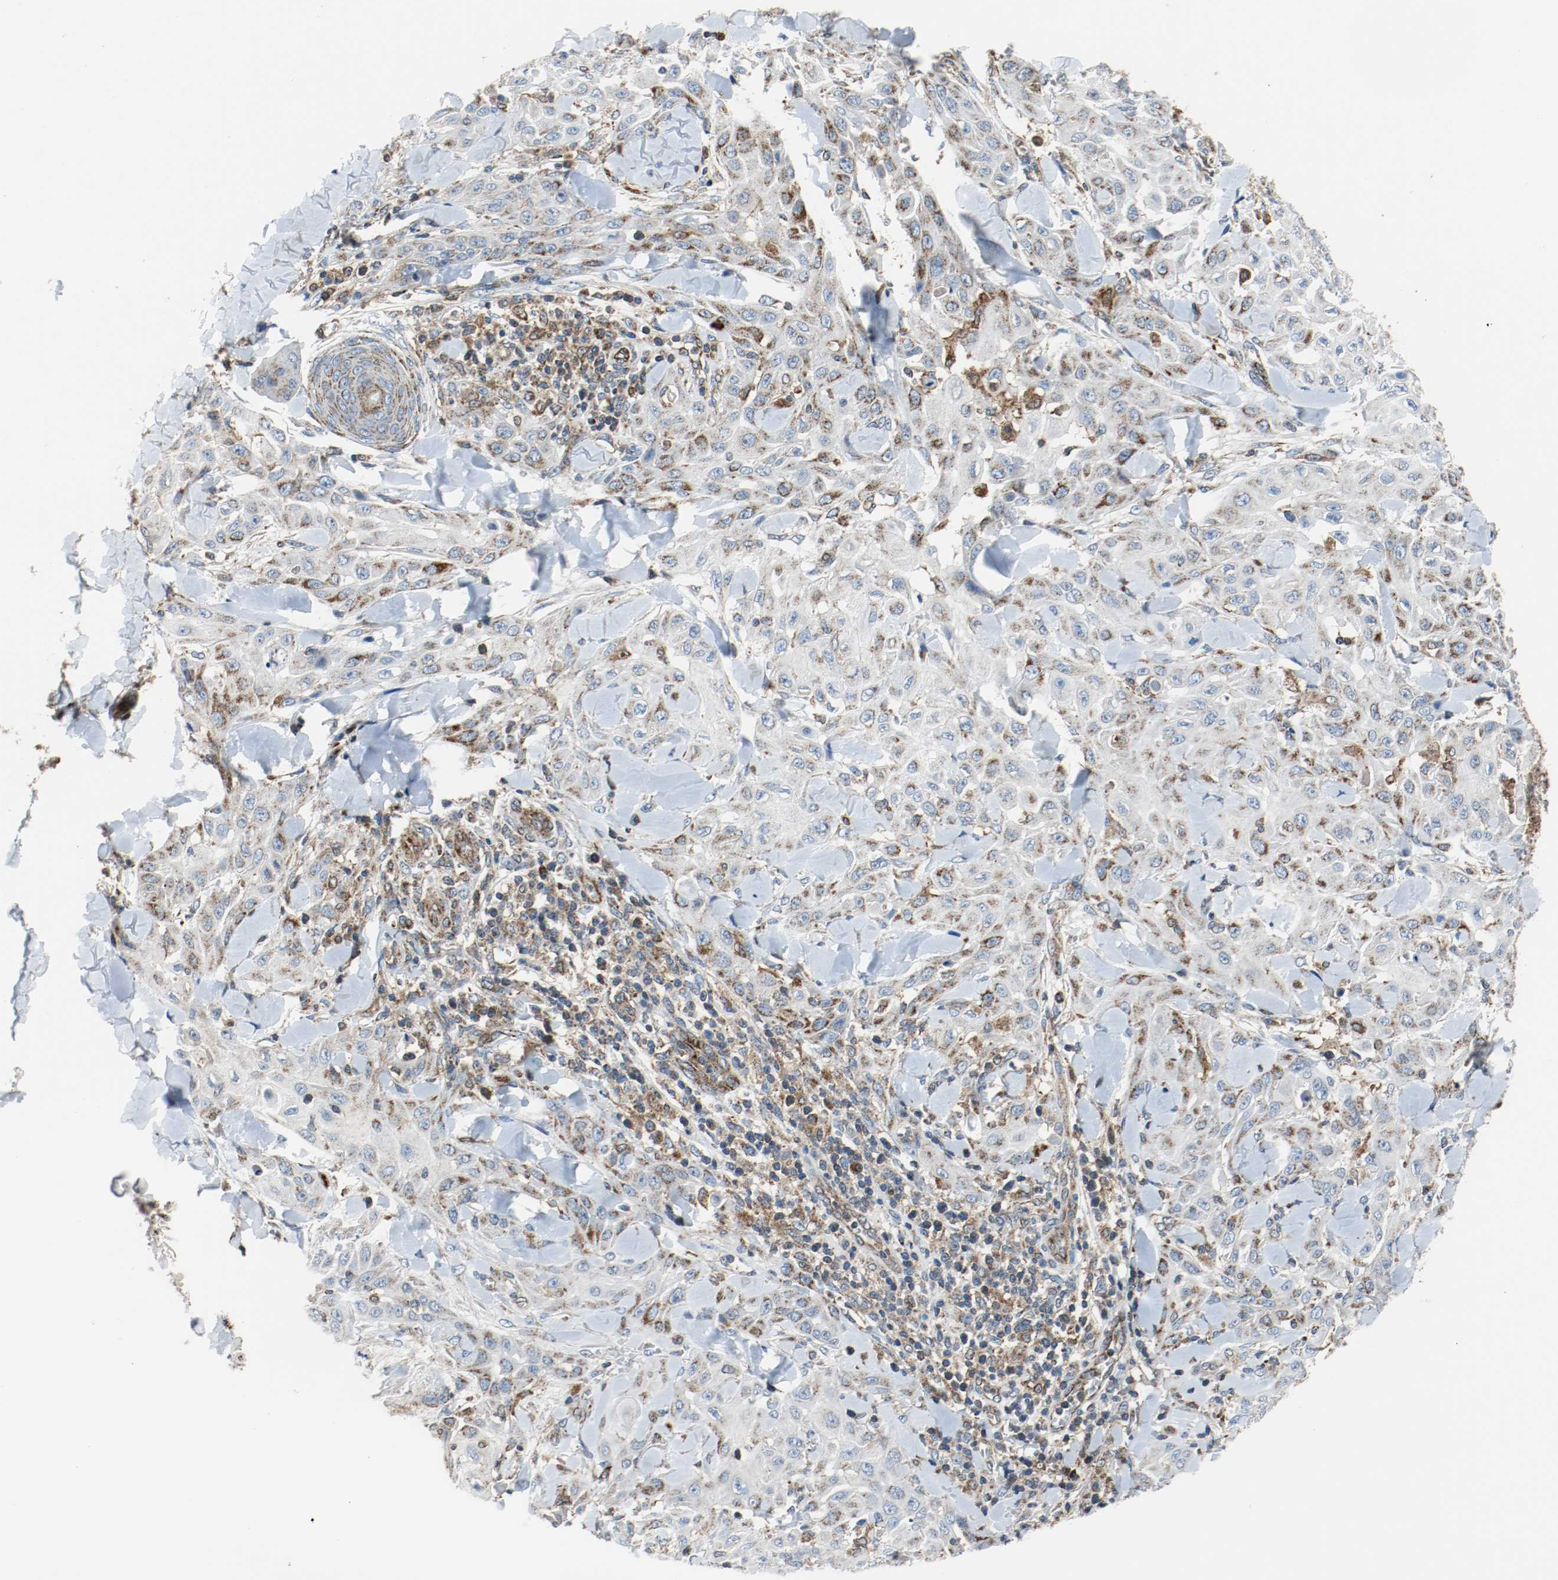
{"staining": {"intensity": "moderate", "quantity": "25%-75%", "location": "cytoplasmic/membranous"}, "tissue": "skin cancer", "cell_type": "Tumor cells", "image_type": "cancer", "snomed": [{"axis": "morphology", "description": "Squamous cell carcinoma, NOS"}, {"axis": "topography", "description": "Skin"}], "caption": "Tumor cells show medium levels of moderate cytoplasmic/membranous expression in about 25%-75% of cells in skin cancer (squamous cell carcinoma).", "gene": "TXNRD1", "patient": {"sex": "male", "age": 24}}